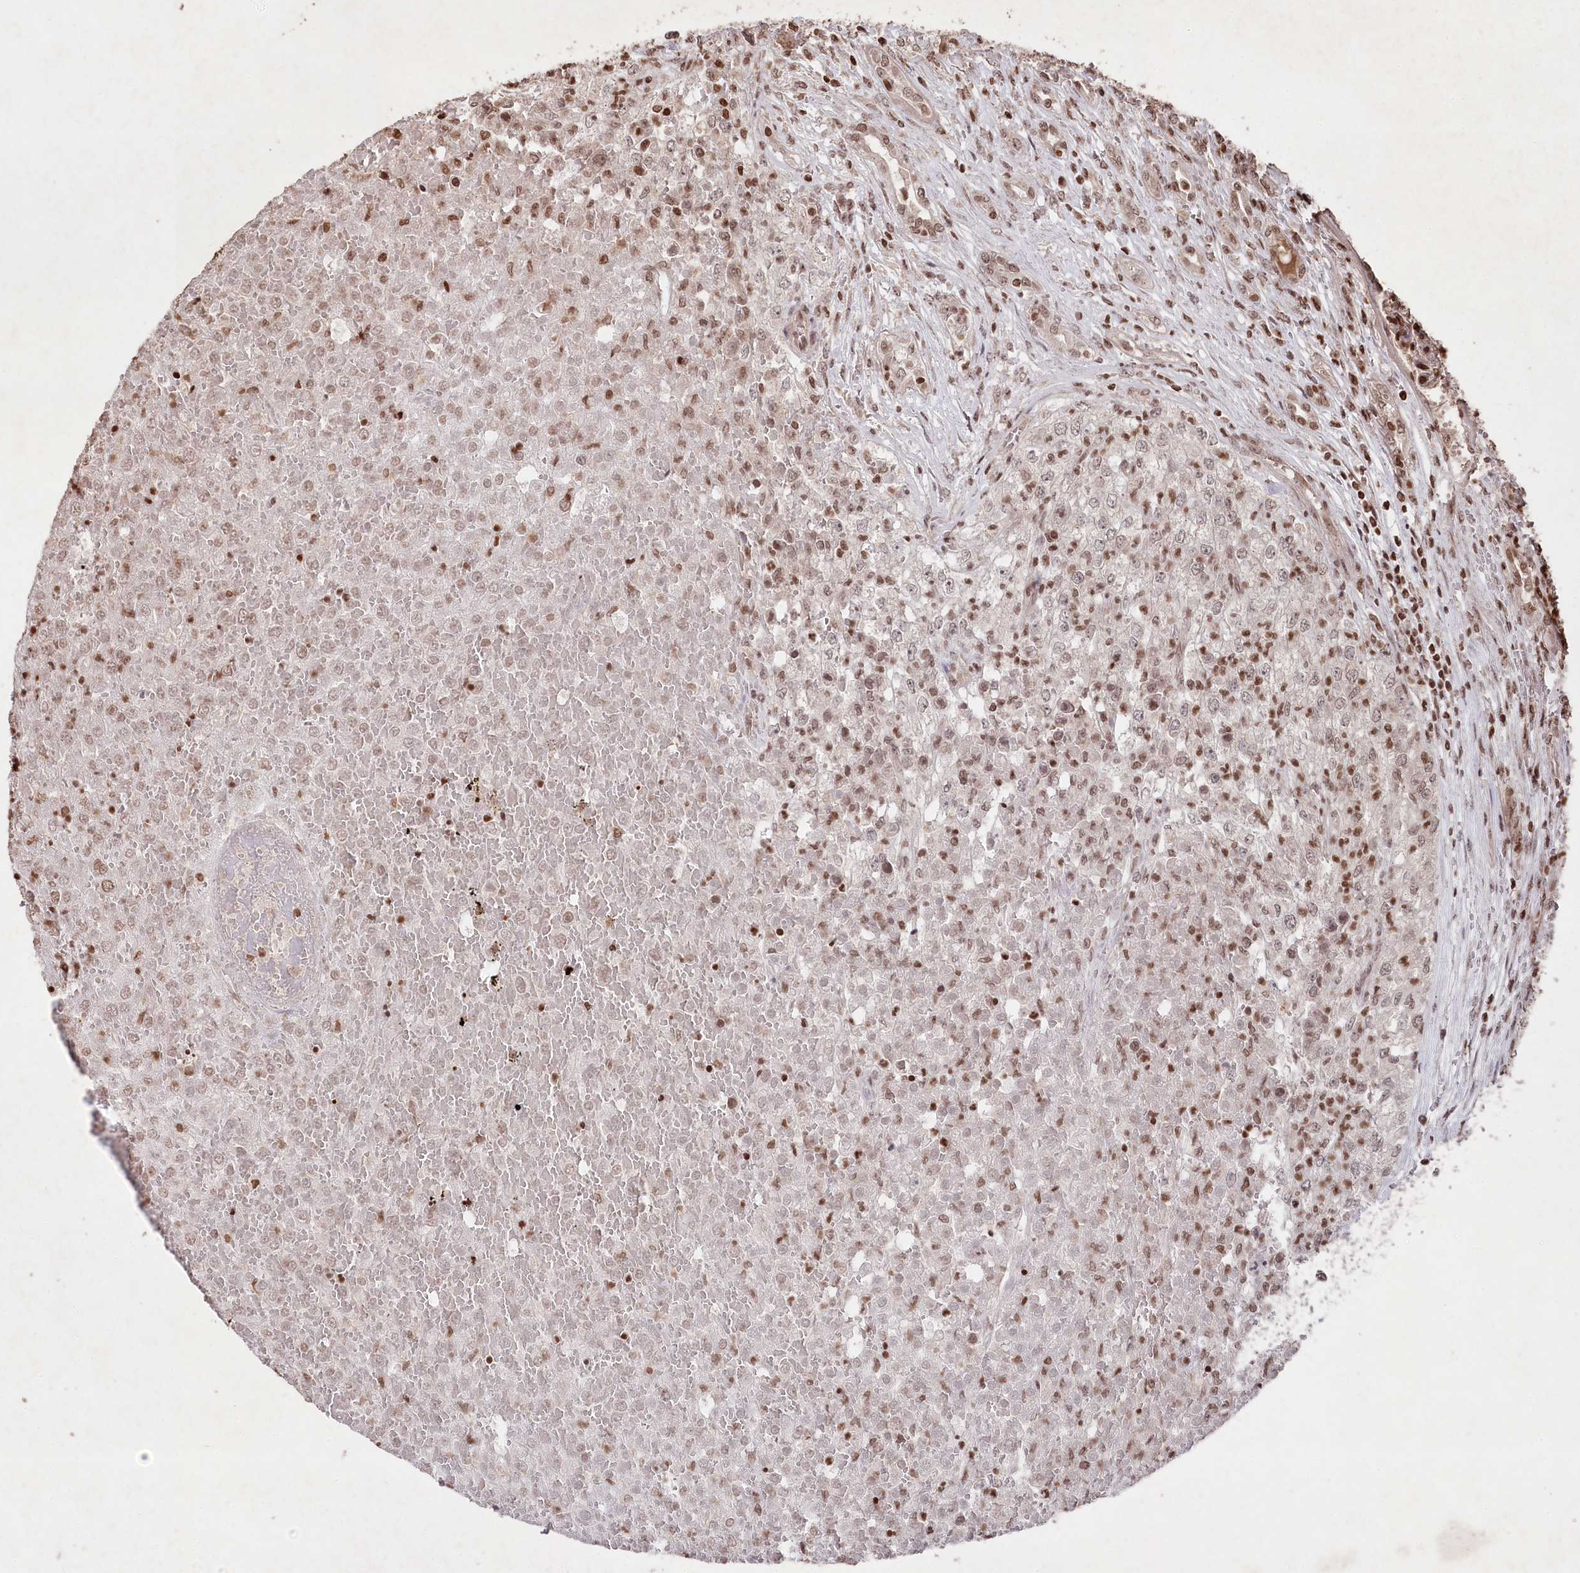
{"staining": {"intensity": "moderate", "quantity": ">75%", "location": "nuclear"}, "tissue": "renal cancer", "cell_type": "Tumor cells", "image_type": "cancer", "snomed": [{"axis": "morphology", "description": "Adenocarcinoma, NOS"}, {"axis": "topography", "description": "Kidney"}], "caption": "Immunohistochemical staining of adenocarcinoma (renal) exhibits medium levels of moderate nuclear protein staining in approximately >75% of tumor cells. Immunohistochemistry stains the protein of interest in brown and the nuclei are stained blue.", "gene": "CCSER2", "patient": {"sex": "female", "age": 54}}